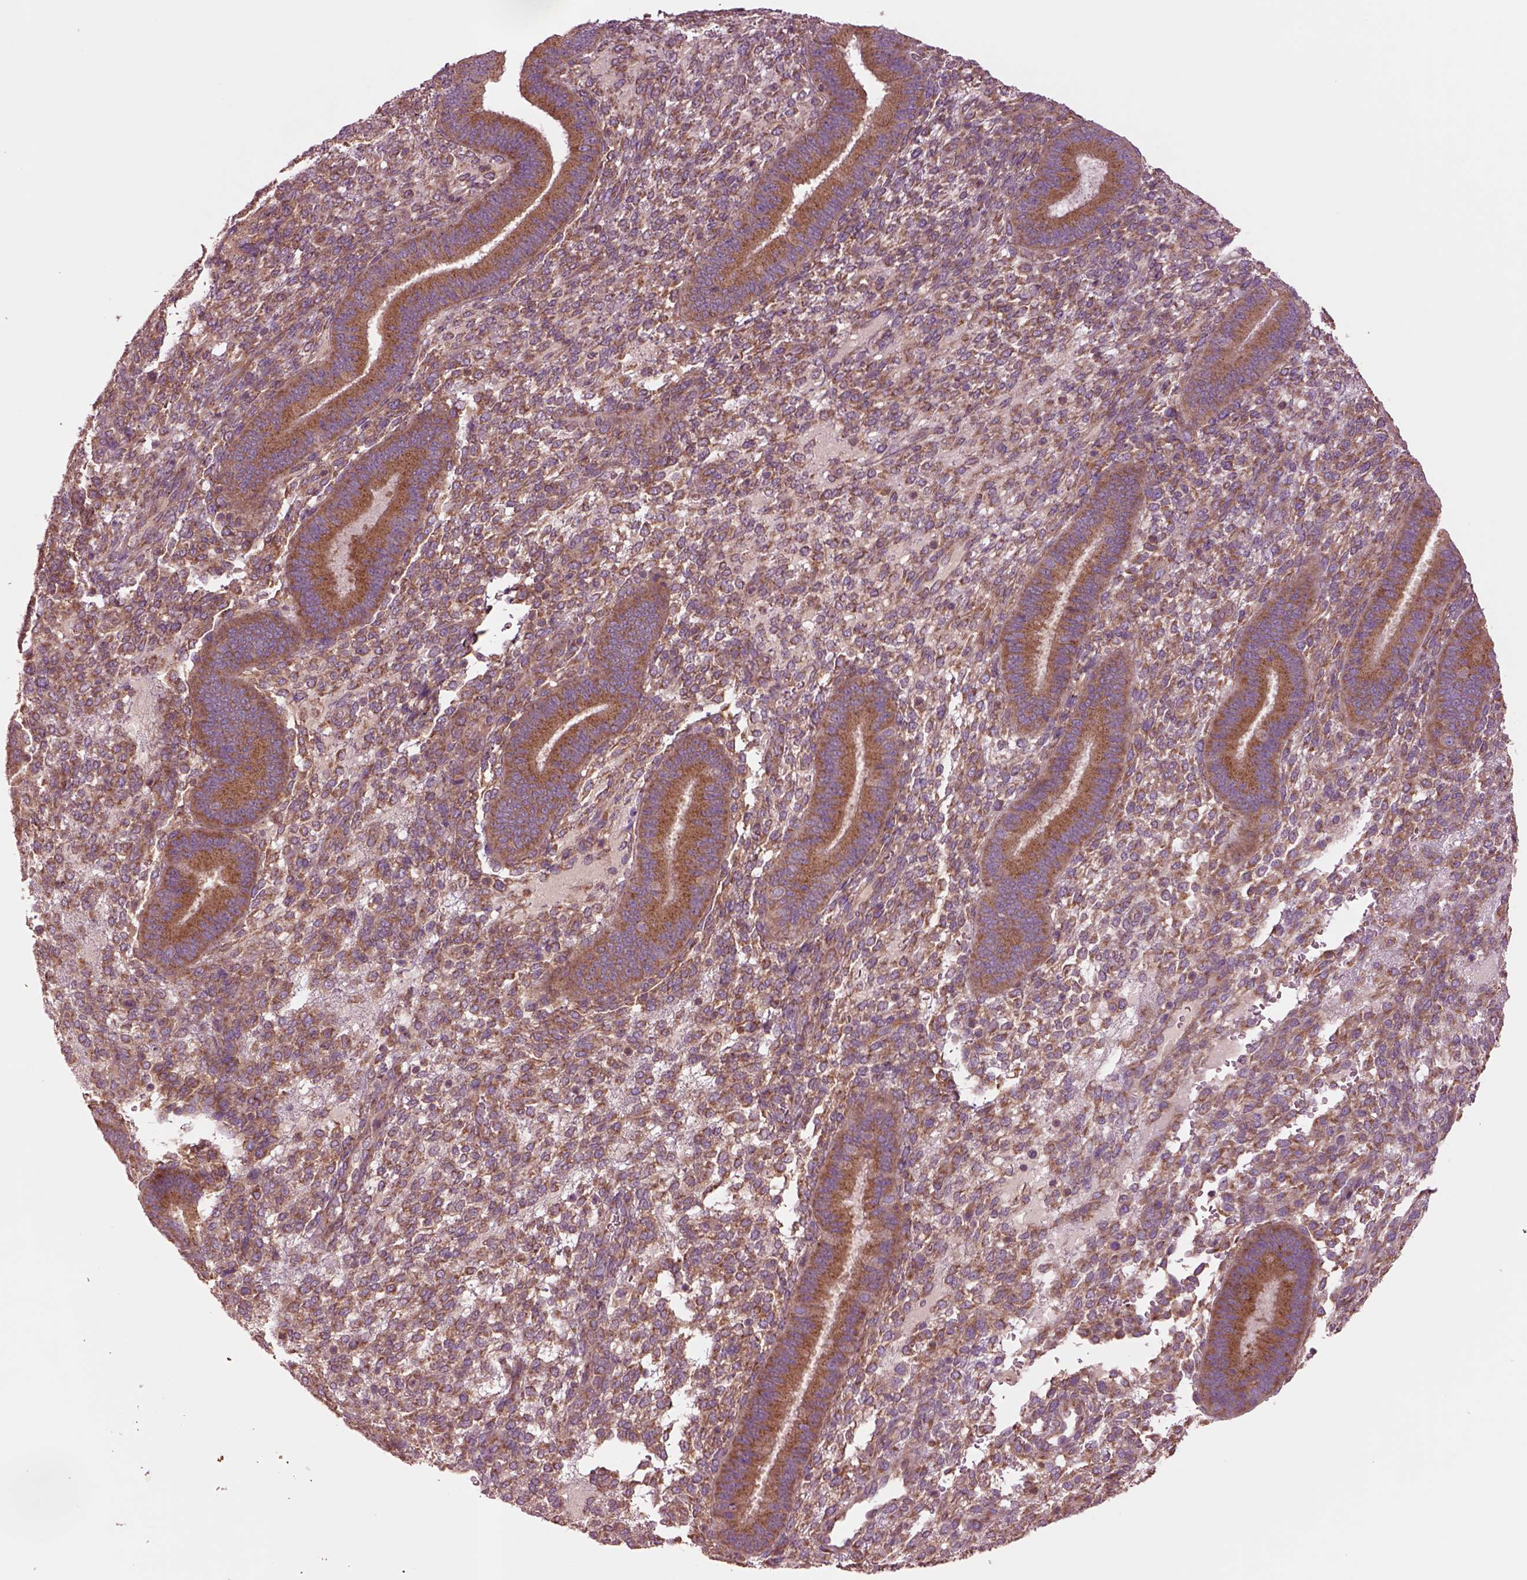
{"staining": {"intensity": "moderate", "quantity": ">75%", "location": "cytoplasmic/membranous"}, "tissue": "endometrium", "cell_type": "Cells in endometrial stroma", "image_type": "normal", "snomed": [{"axis": "morphology", "description": "Normal tissue, NOS"}, {"axis": "topography", "description": "Endometrium"}], "caption": "Normal endometrium demonstrates moderate cytoplasmic/membranous positivity in about >75% of cells in endometrial stroma.", "gene": "SEC23A", "patient": {"sex": "female", "age": 39}}